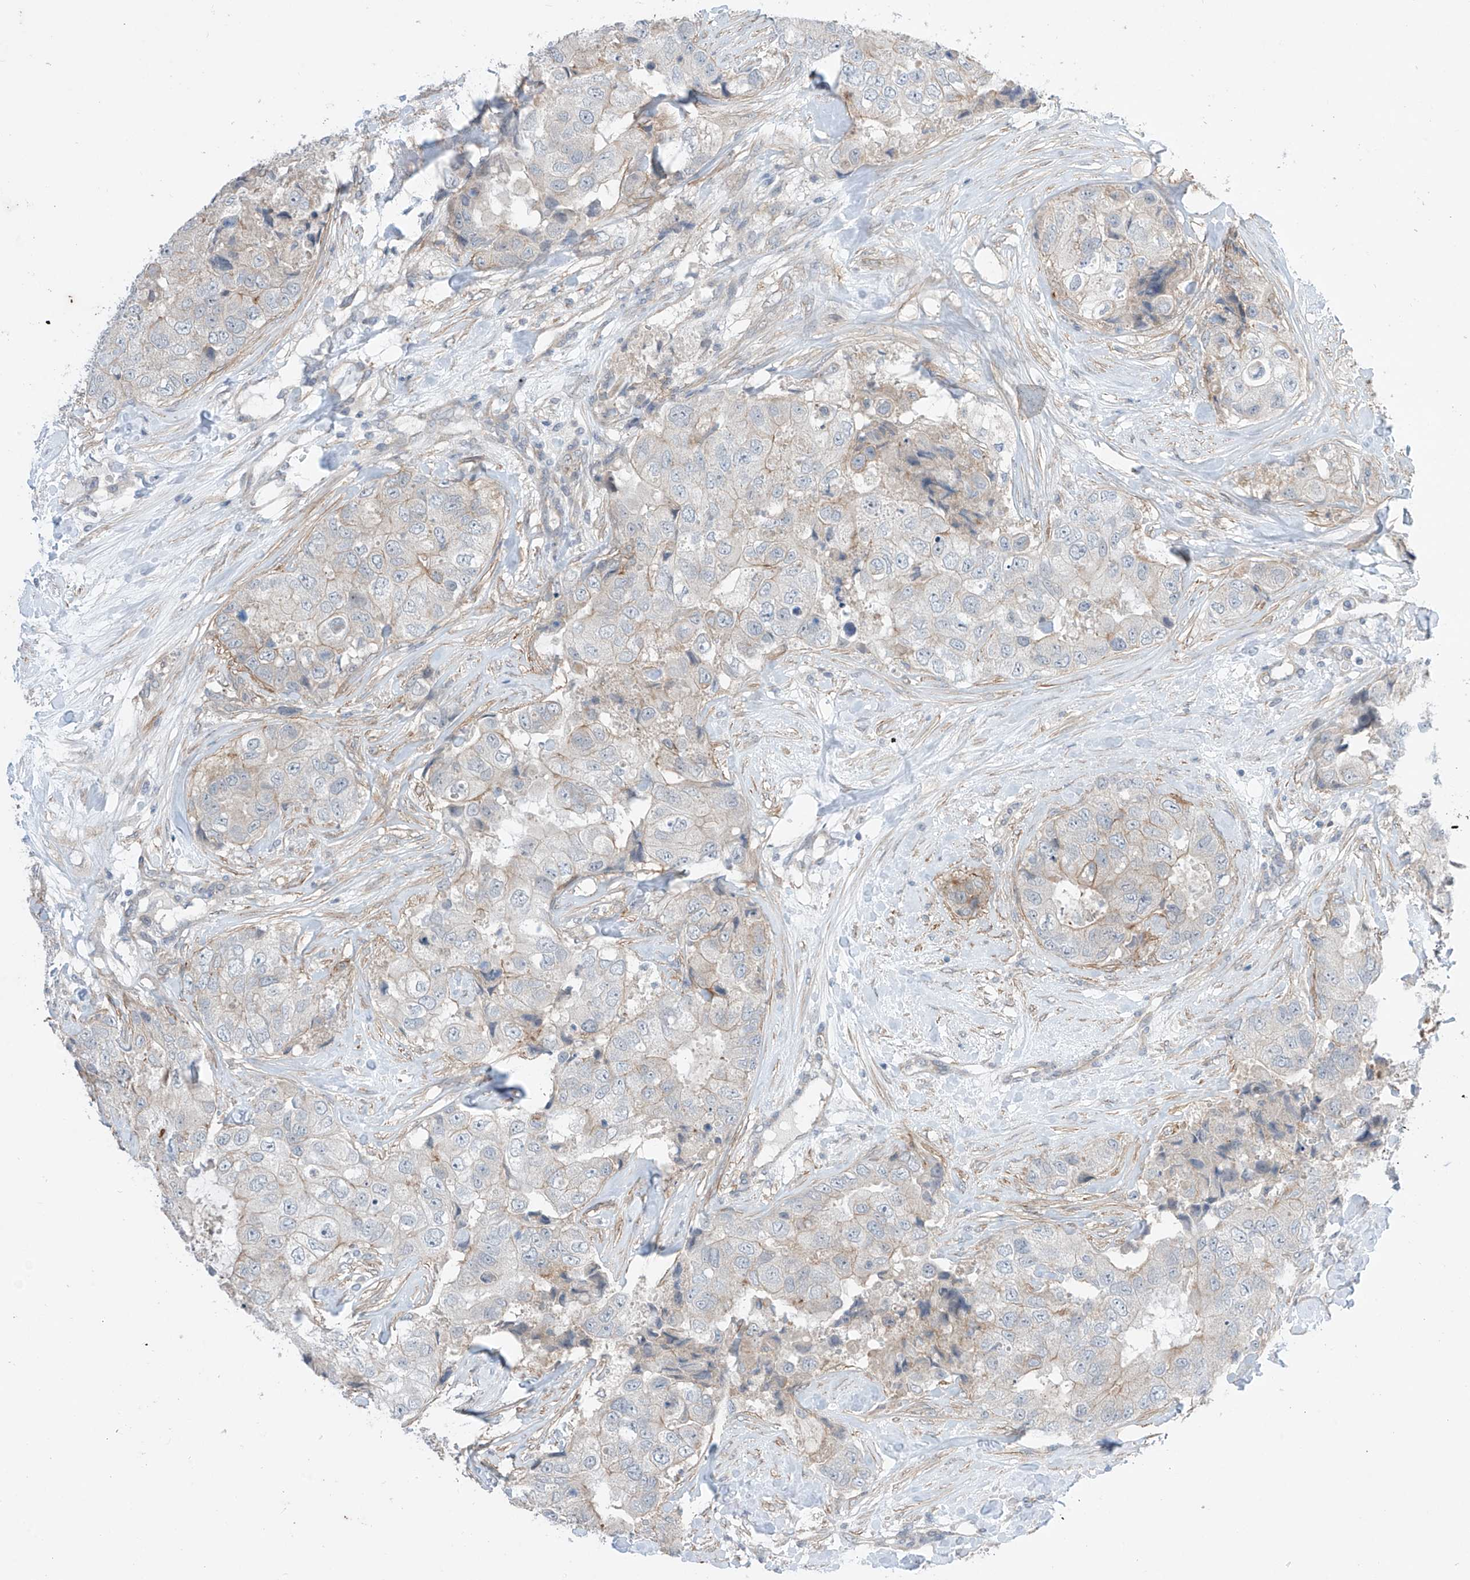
{"staining": {"intensity": "weak", "quantity": "<25%", "location": "cytoplasmic/membranous"}, "tissue": "breast cancer", "cell_type": "Tumor cells", "image_type": "cancer", "snomed": [{"axis": "morphology", "description": "Duct carcinoma"}, {"axis": "topography", "description": "Breast"}], "caption": "A high-resolution photomicrograph shows immunohistochemistry staining of breast cancer (invasive ductal carcinoma), which displays no significant staining in tumor cells.", "gene": "ABLIM2", "patient": {"sex": "female", "age": 62}}